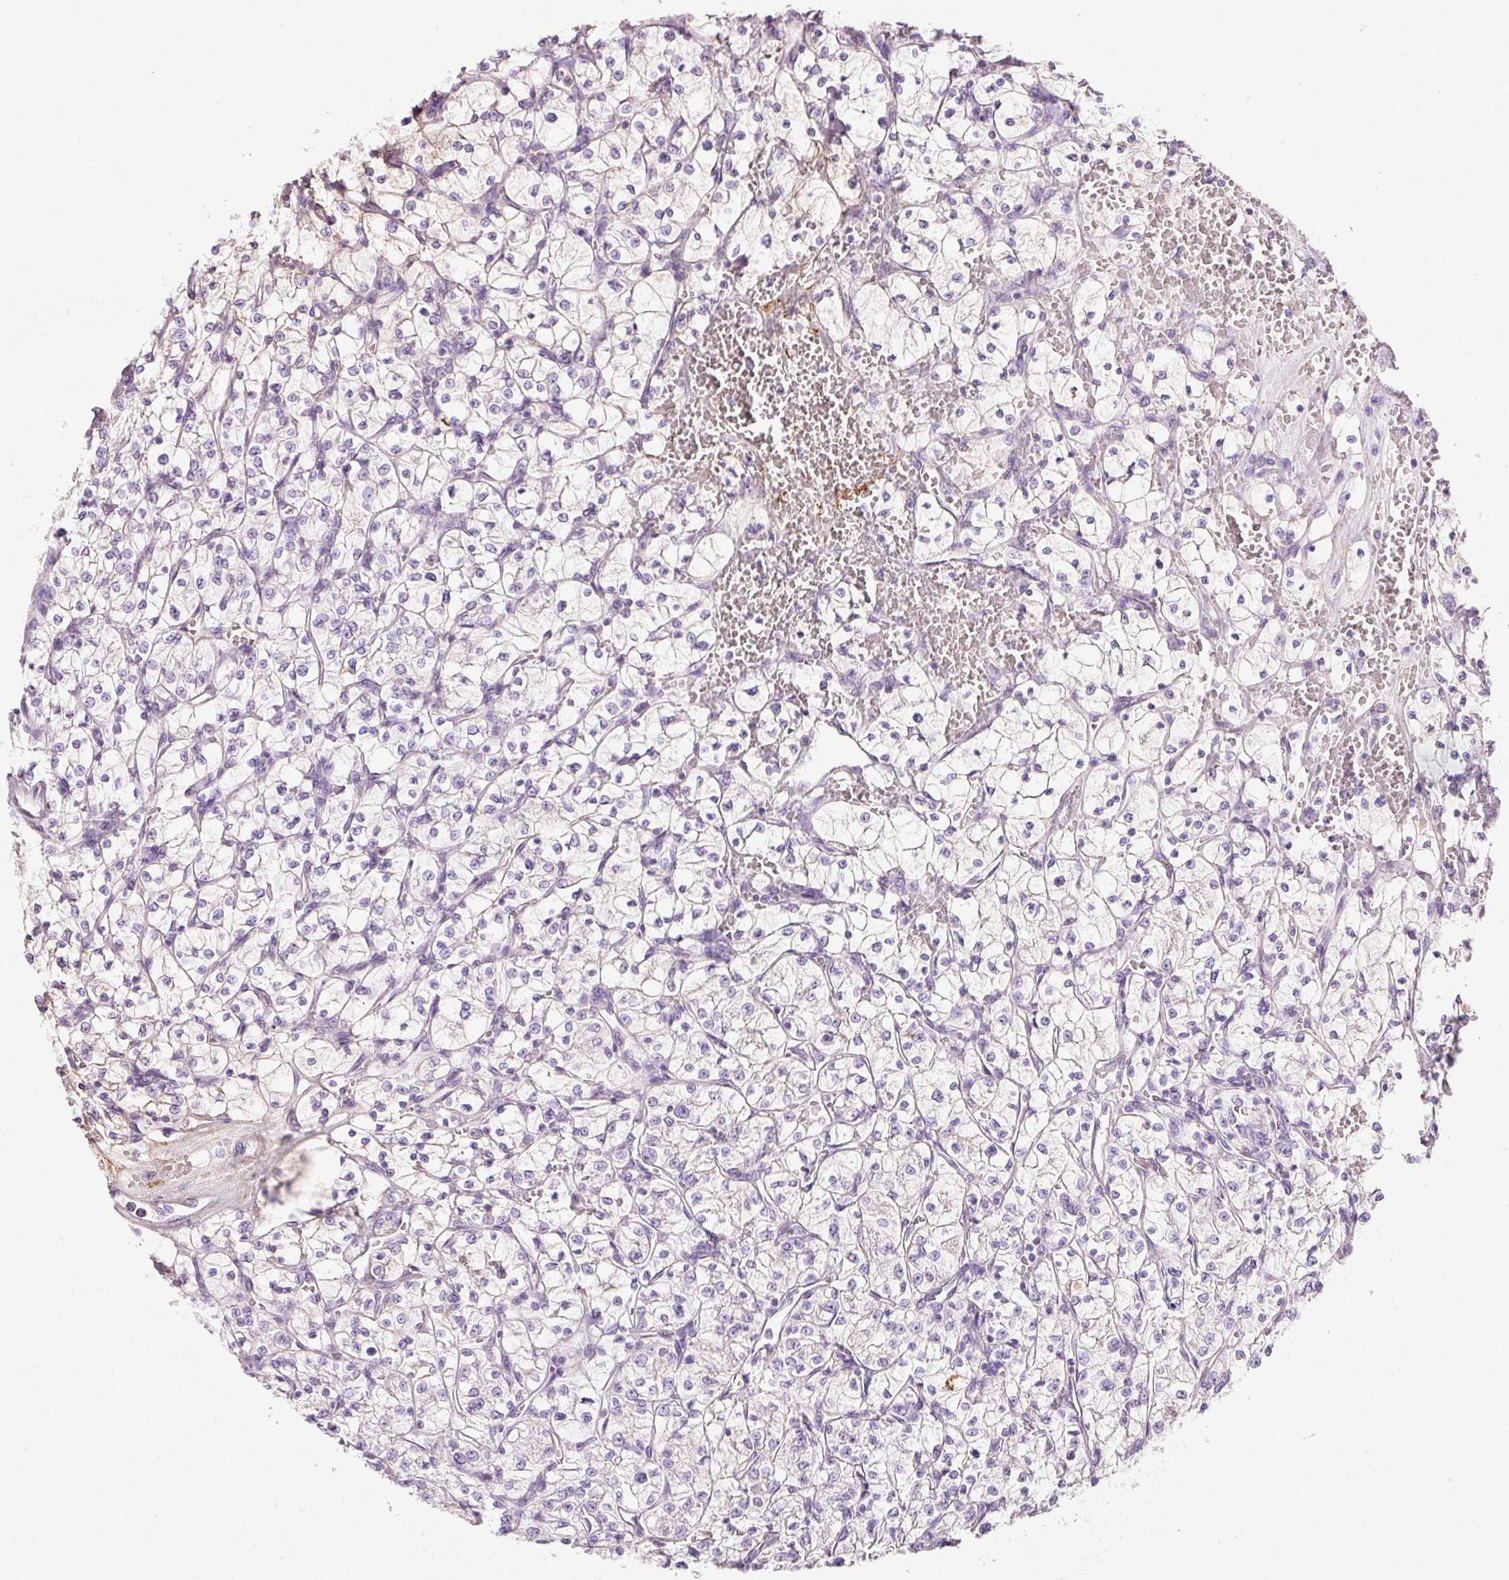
{"staining": {"intensity": "negative", "quantity": "none", "location": "none"}, "tissue": "renal cancer", "cell_type": "Tumor cells", "image_type": "cancer", "snomed": [{"axis": "morphology", "description": "Adenocarcinoma, NOS"}, {"axis": "topography", "description": "Kidney"}], "caption": "The photomicrograph displays no staining of tumor cells in adenocarcinoma (renal).", "gene": "MFAP4", "patient": {"sex": "female", "age": 64}}